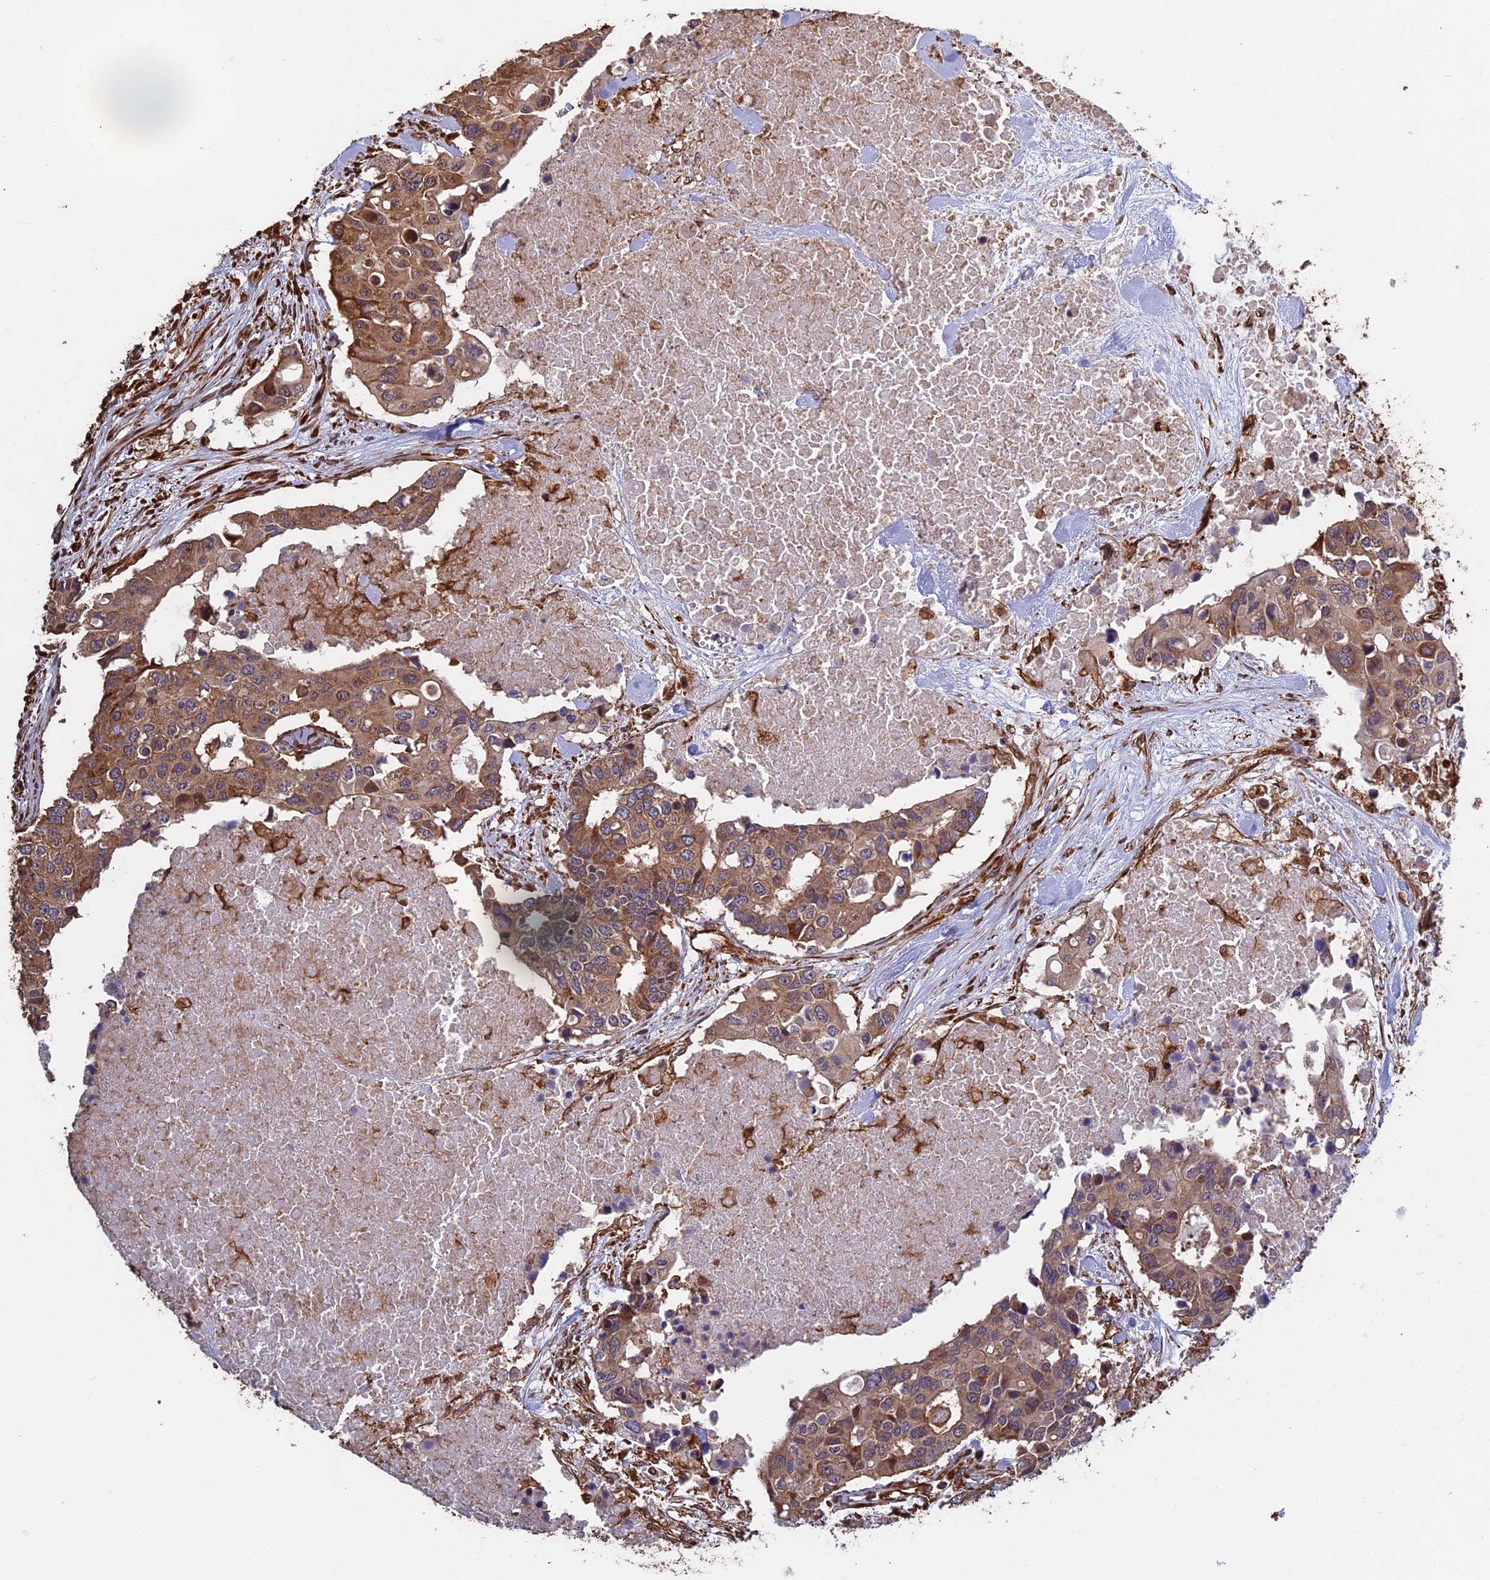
{"staining": {"intensity": "moderate", "quantity": ">75%", "location": "cytoplasmic/membranous"}, "tissue": "colorectal cancer", "cell_type": "Tumor cells", "image_type": "cancer", "snomed": [{"axis": "morphology", "description": "Adenocarcinoma, NOS"}, {"axis": "topography", "description": "Colon"}], "caption": "An IHC micrograph of neoplastic tissue is shown. Protein staining in brown labels moderate cytoplasmic/membranous positivity in colorectal cancer (adenocarcinoma) within tumor cells.", "gene": "CCDC124", "patient": {"sex": "male", "age": 77}}